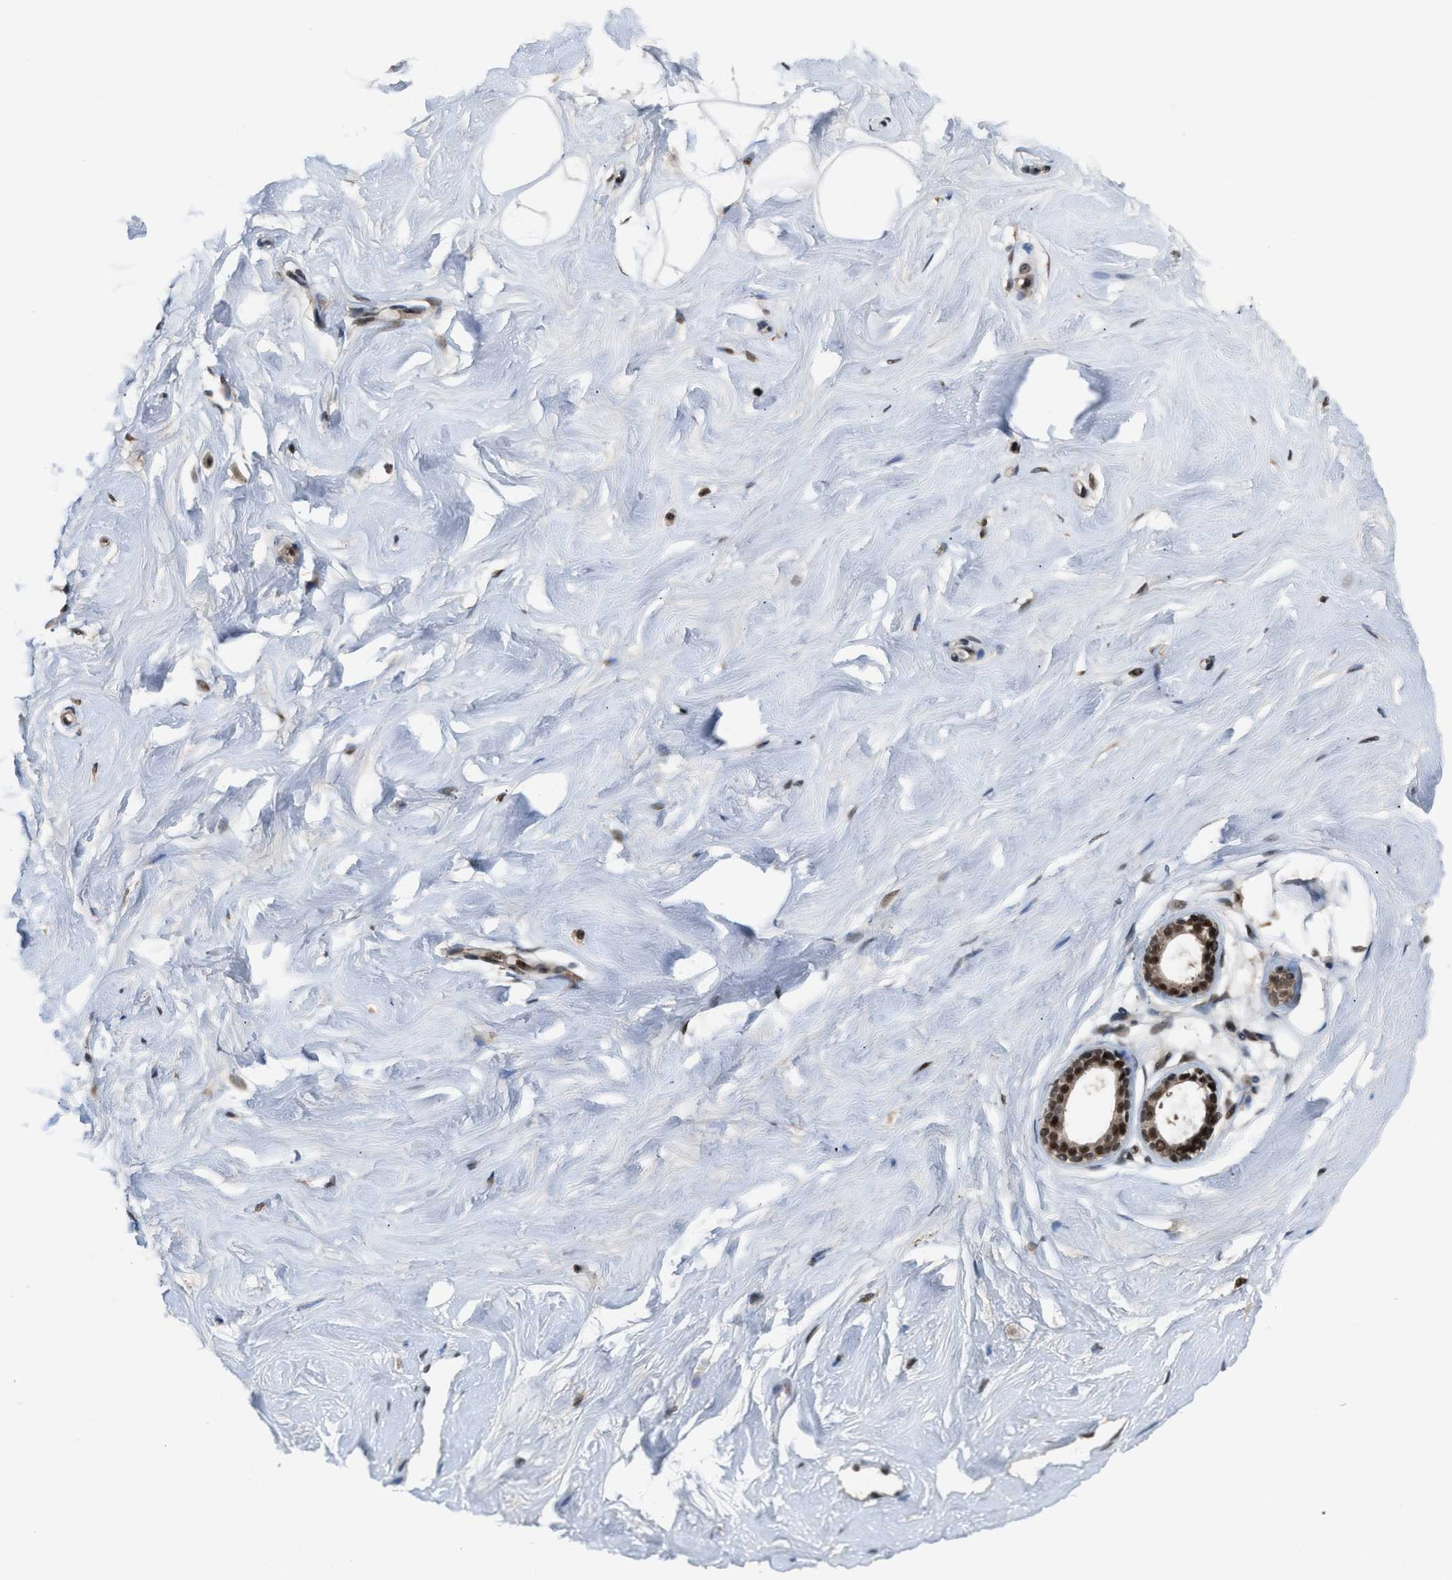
{"staining": {"intensity": "strong", "quantity": ">75%", "location": "cytoplasmic/membranous,nuclear"}, "tissue": "breast", "cell_type": "Glandular cells", "image_type": "normal", "snomed": [{"axis": "morphology", "description": "Normal tissue, NOS"}, {"axis": "topography", "description": "Breast"}], "caption": "Immunohistochemistry (IHC) photomicrograph of unremarkable human breast stained for a protein (brown), which shows high levels of strong cytoplasmic/membranous,nuclear expression in approximately >75% of glandular cells.", "gene": "PRPF4", "patient": {"sex": "female", "age": 23}}